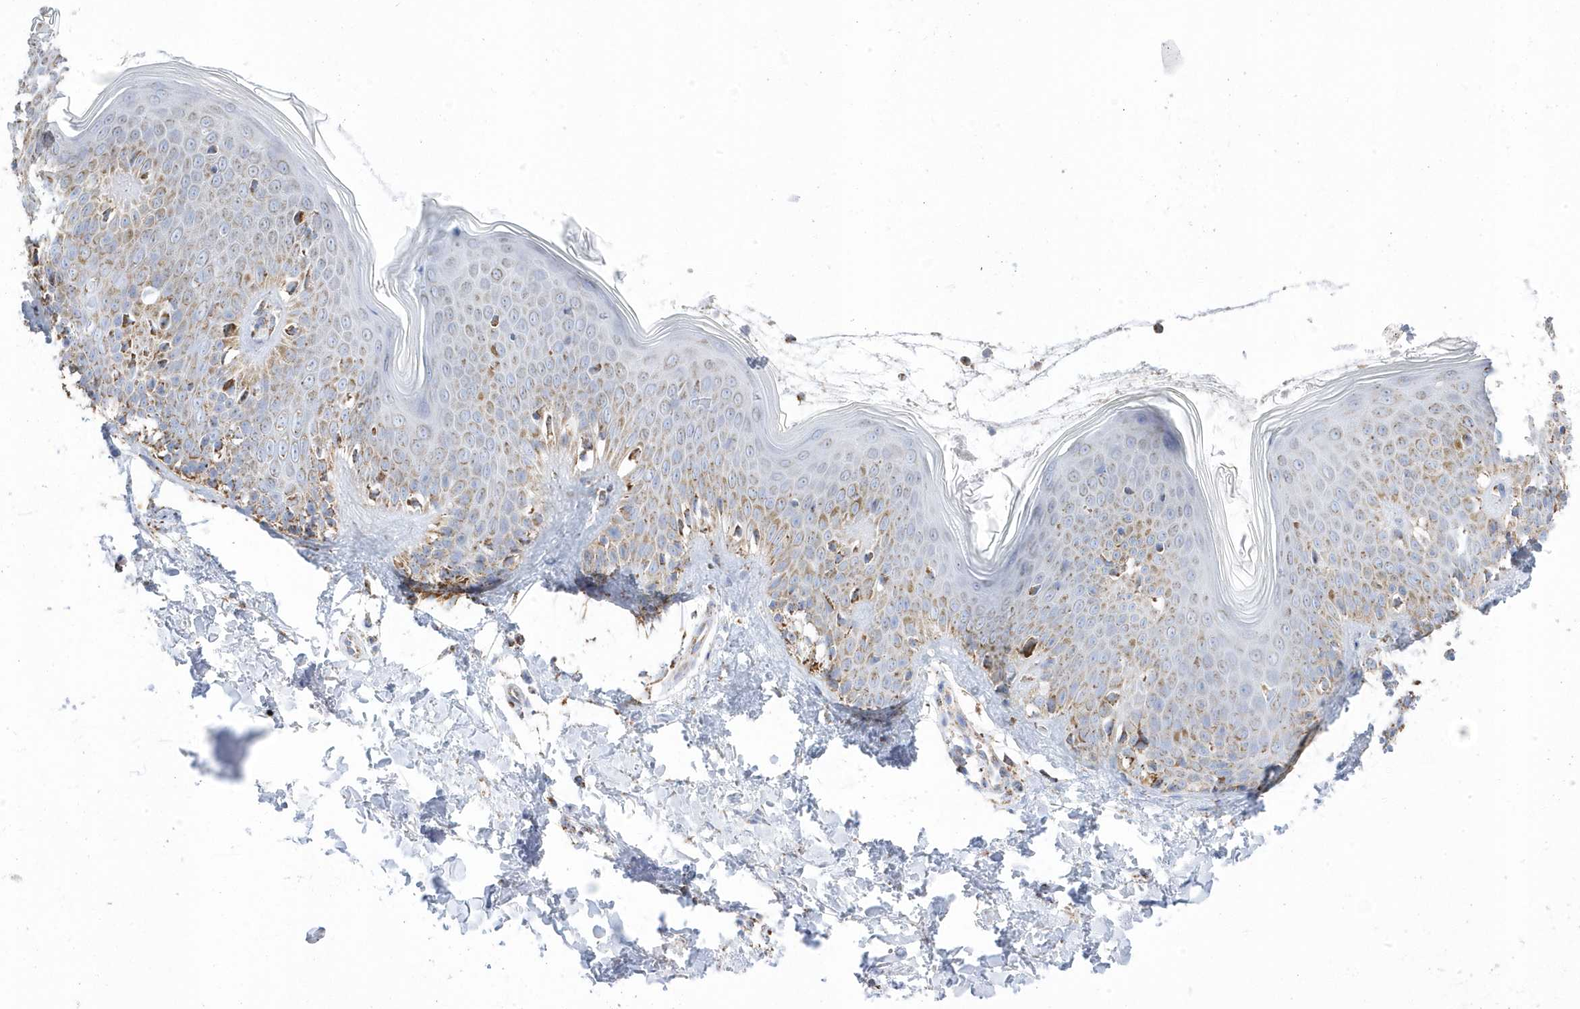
{"staining": {"intensity": "moderate", "quantity": "25%-75%", "location": "cytoplasmic/membranous"}, "tissue": "skin", "cell_type": "Fibroblasts", "image_type": "normal", "snomed": [{"axis": "morphology", "description": "Normal tissue, NOS"}, {"axis": "topography", "description": "Skin"}], "caption": "IHC (DAB (3,3'-diaminobenzidine)) staining of unremarkable human skin demonstrates moderate cytoplasmic/membranous protein positivity in approximately 25%-75% of fibroblasts.", "gene": "GTPBP8", "patient": {"sex": "male", "age": 37}}